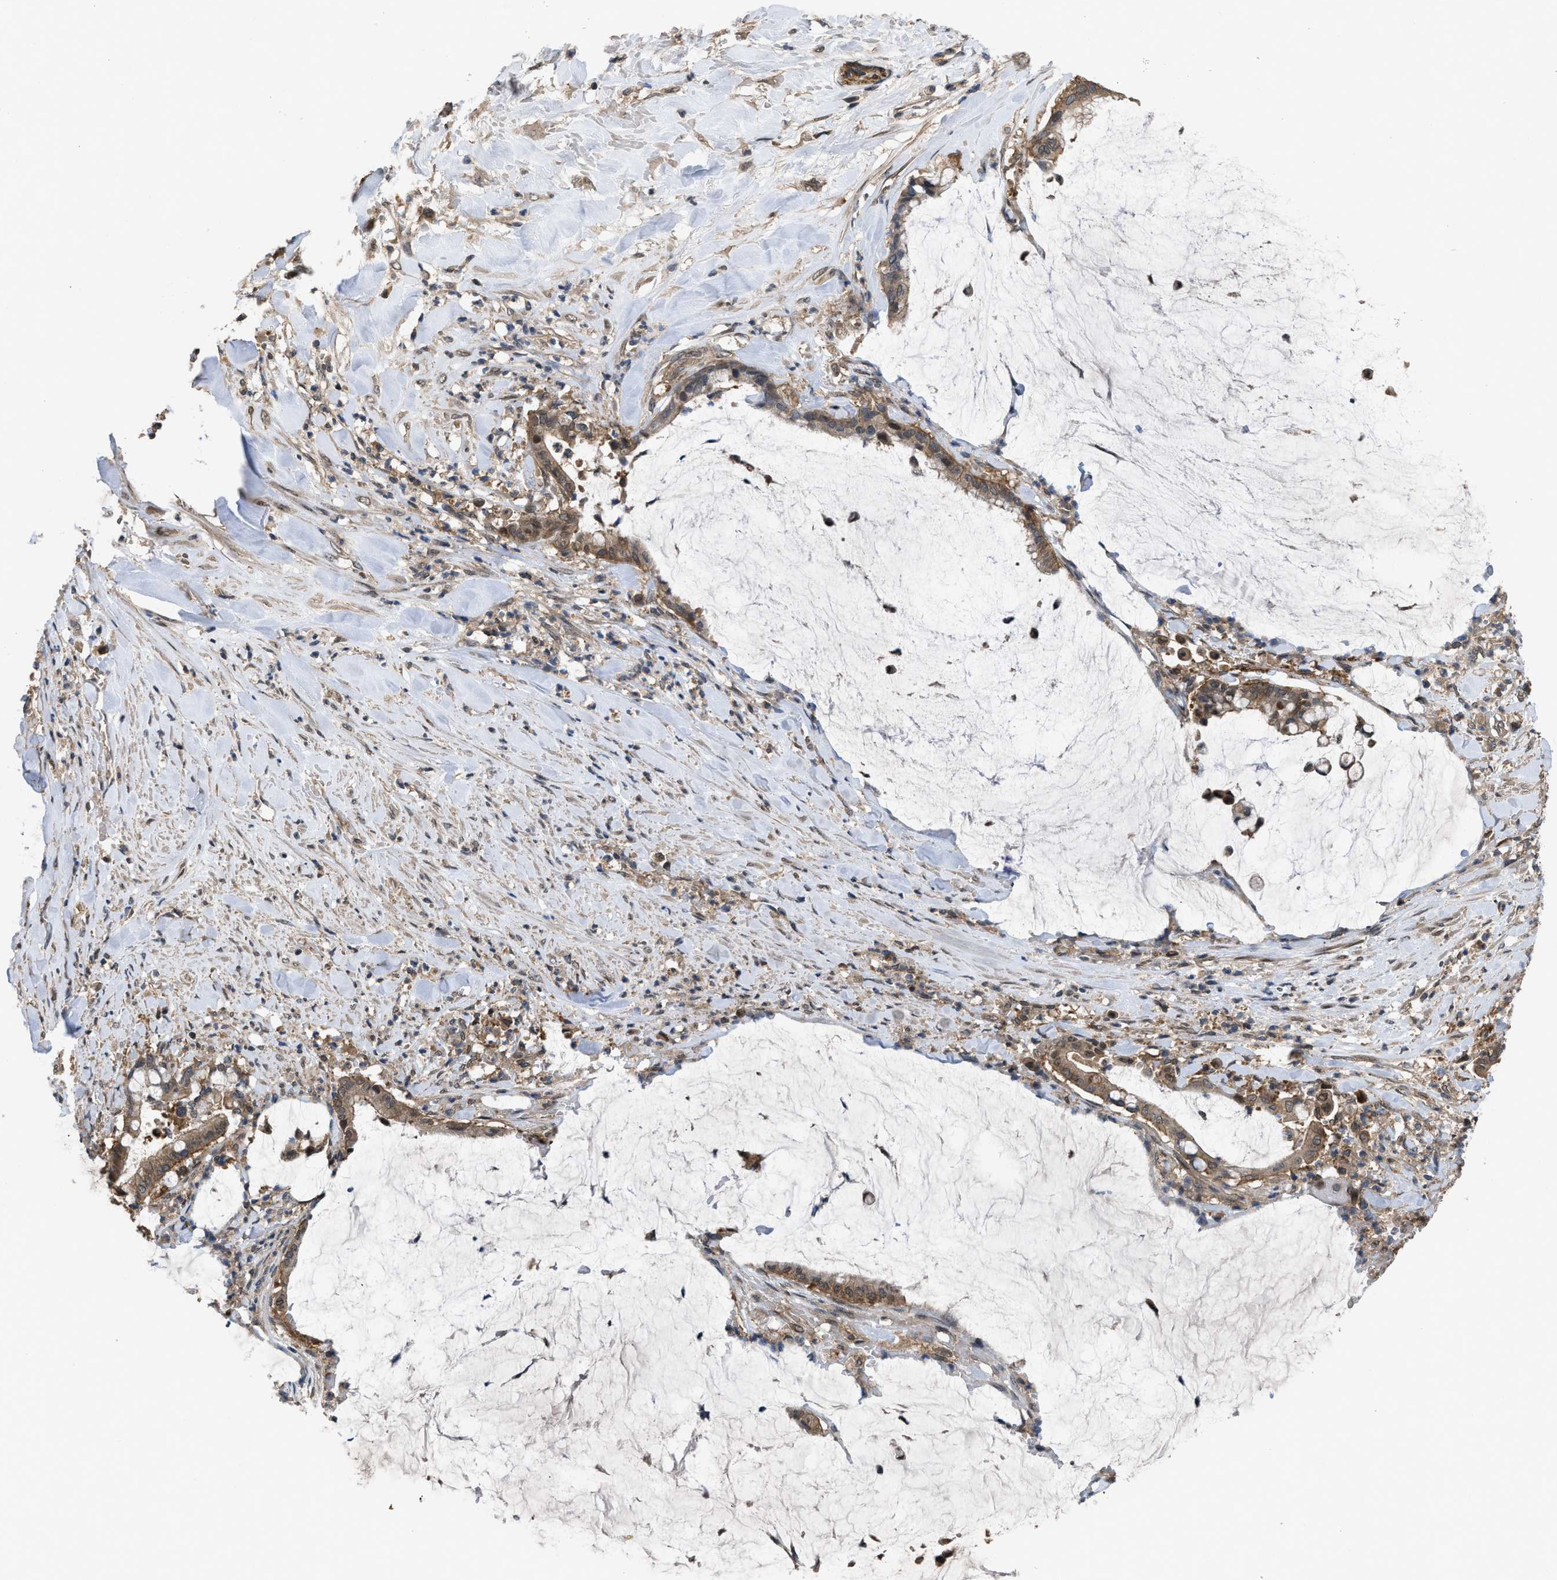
{"staining": {"intensity": "moderate", "quantity": ">75%", "location": "cytoplasmic/membranous"}, "tissue": "pancreatic cancer", "cell_type": "Tumor cells", "image_type": "cancer", "snomed": [{"axis": "morphology", "description": "Adenocarcinoma, NOS"}, {"axis": "topography", "description": "Pancreas"}], "caption": "The photomicrograph exhibits a brown stain indicating the presence of a protein in the cytoplasmic/membranous of tumor cells in pancreatic adenocarcinoma.", "gene": "UTRN", "patient": {"sex": "male", "age": 41}}